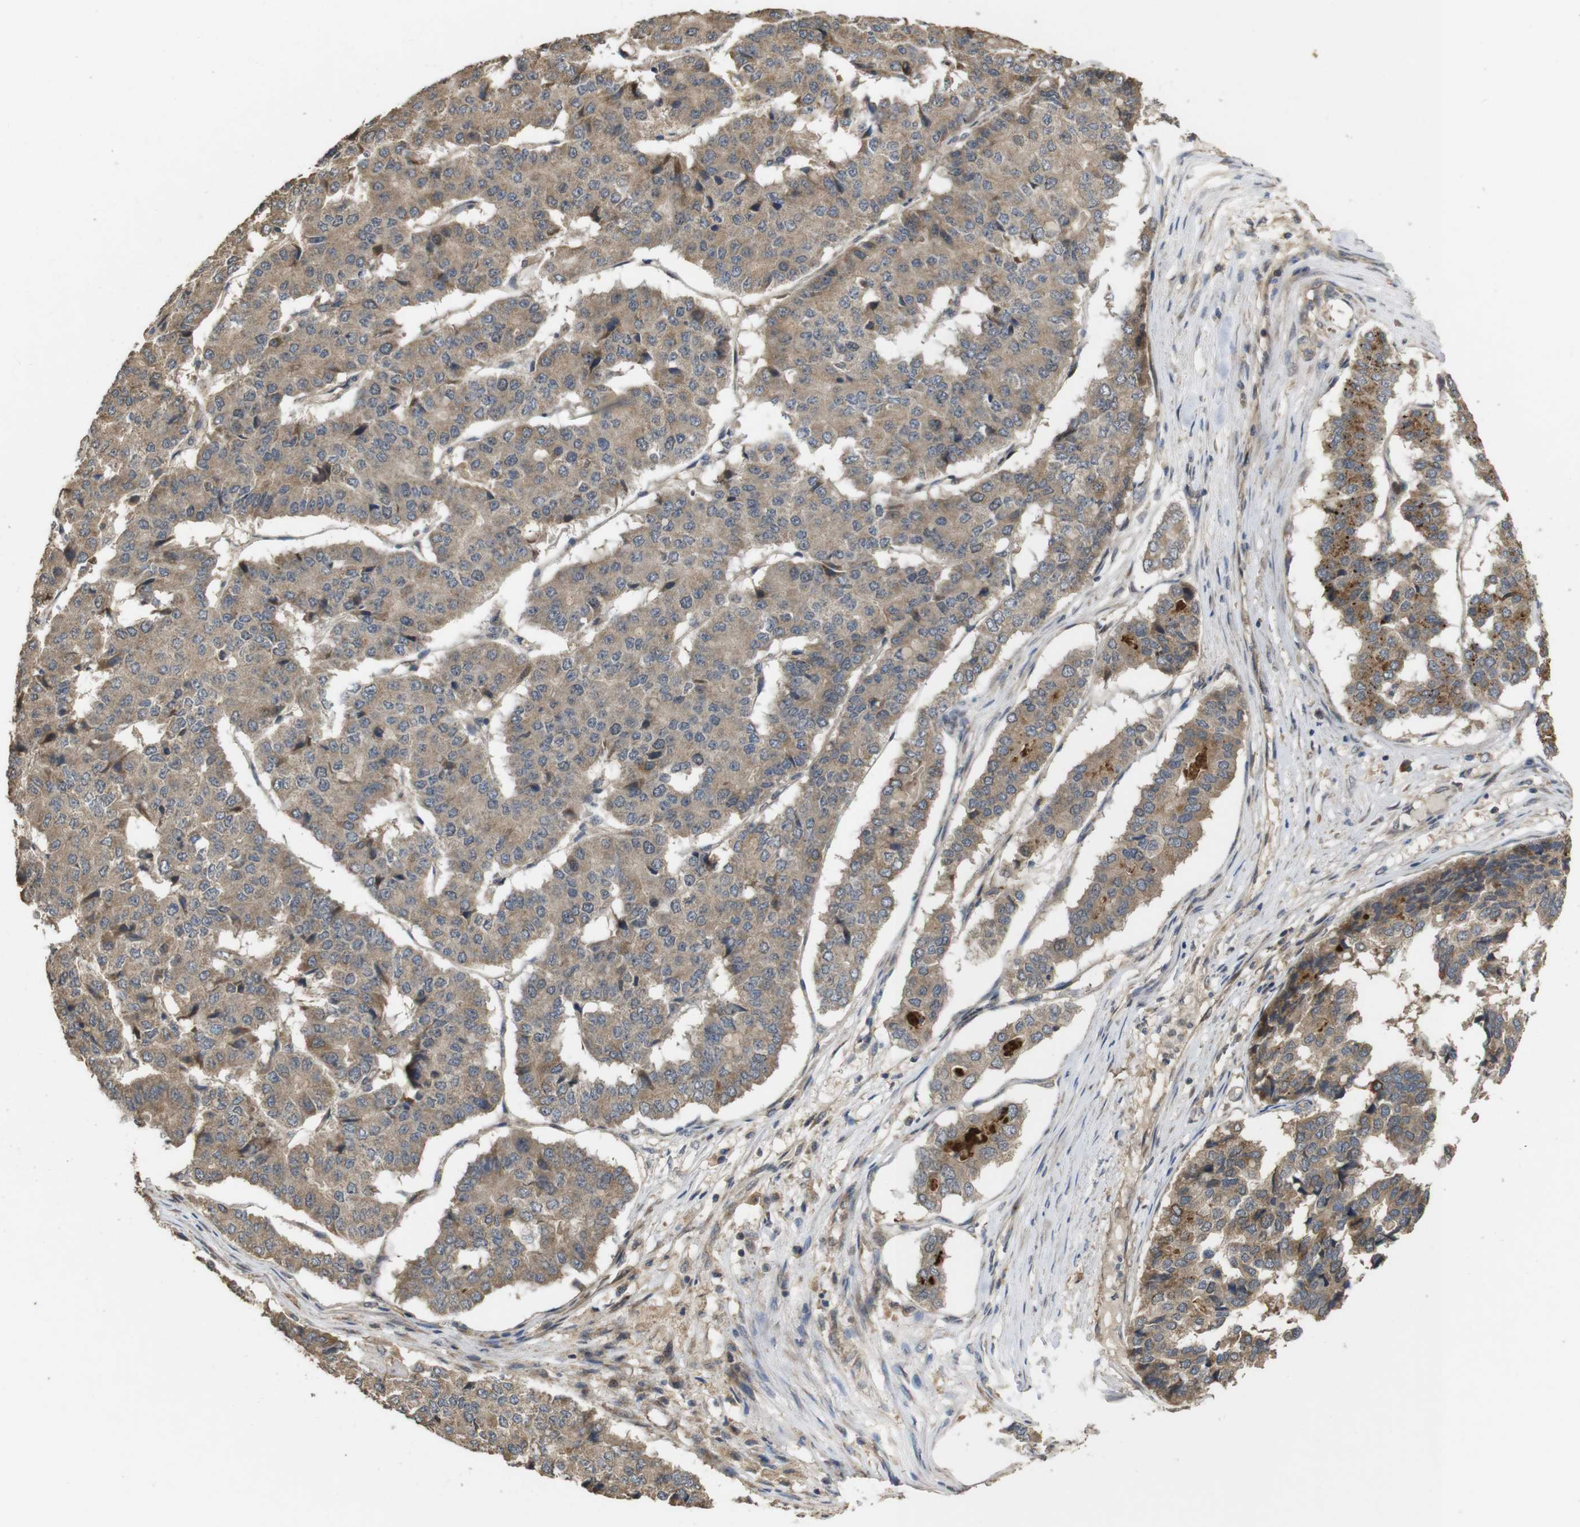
{"staining": {"intensity": "weak", "quantity": ">75%", "location": "cytoplasmic/membranous"}, "tissue": "pancreatic cancer", "cell_type": "Tumor cells", "image_type": "cancer", "snomed": [{"axis": "morphology", "description": "Adenocarcinoma, NOS"}, {"axis": "topography", "description": "Pancreas"}], "caption": "High-magnification brightfield microscopy of pancreatic cancer (adenocarcinoma) stained with DAB (3,3'-diaminobenzidine) (brown) and counterstained with hematoxylin (blue). tumor cells exhibit weak cytoplasmic/membranous expression is present in about>75% of cells.", "gene": "PCDHB10", "patient": {"sex": "male", "age": 50}}